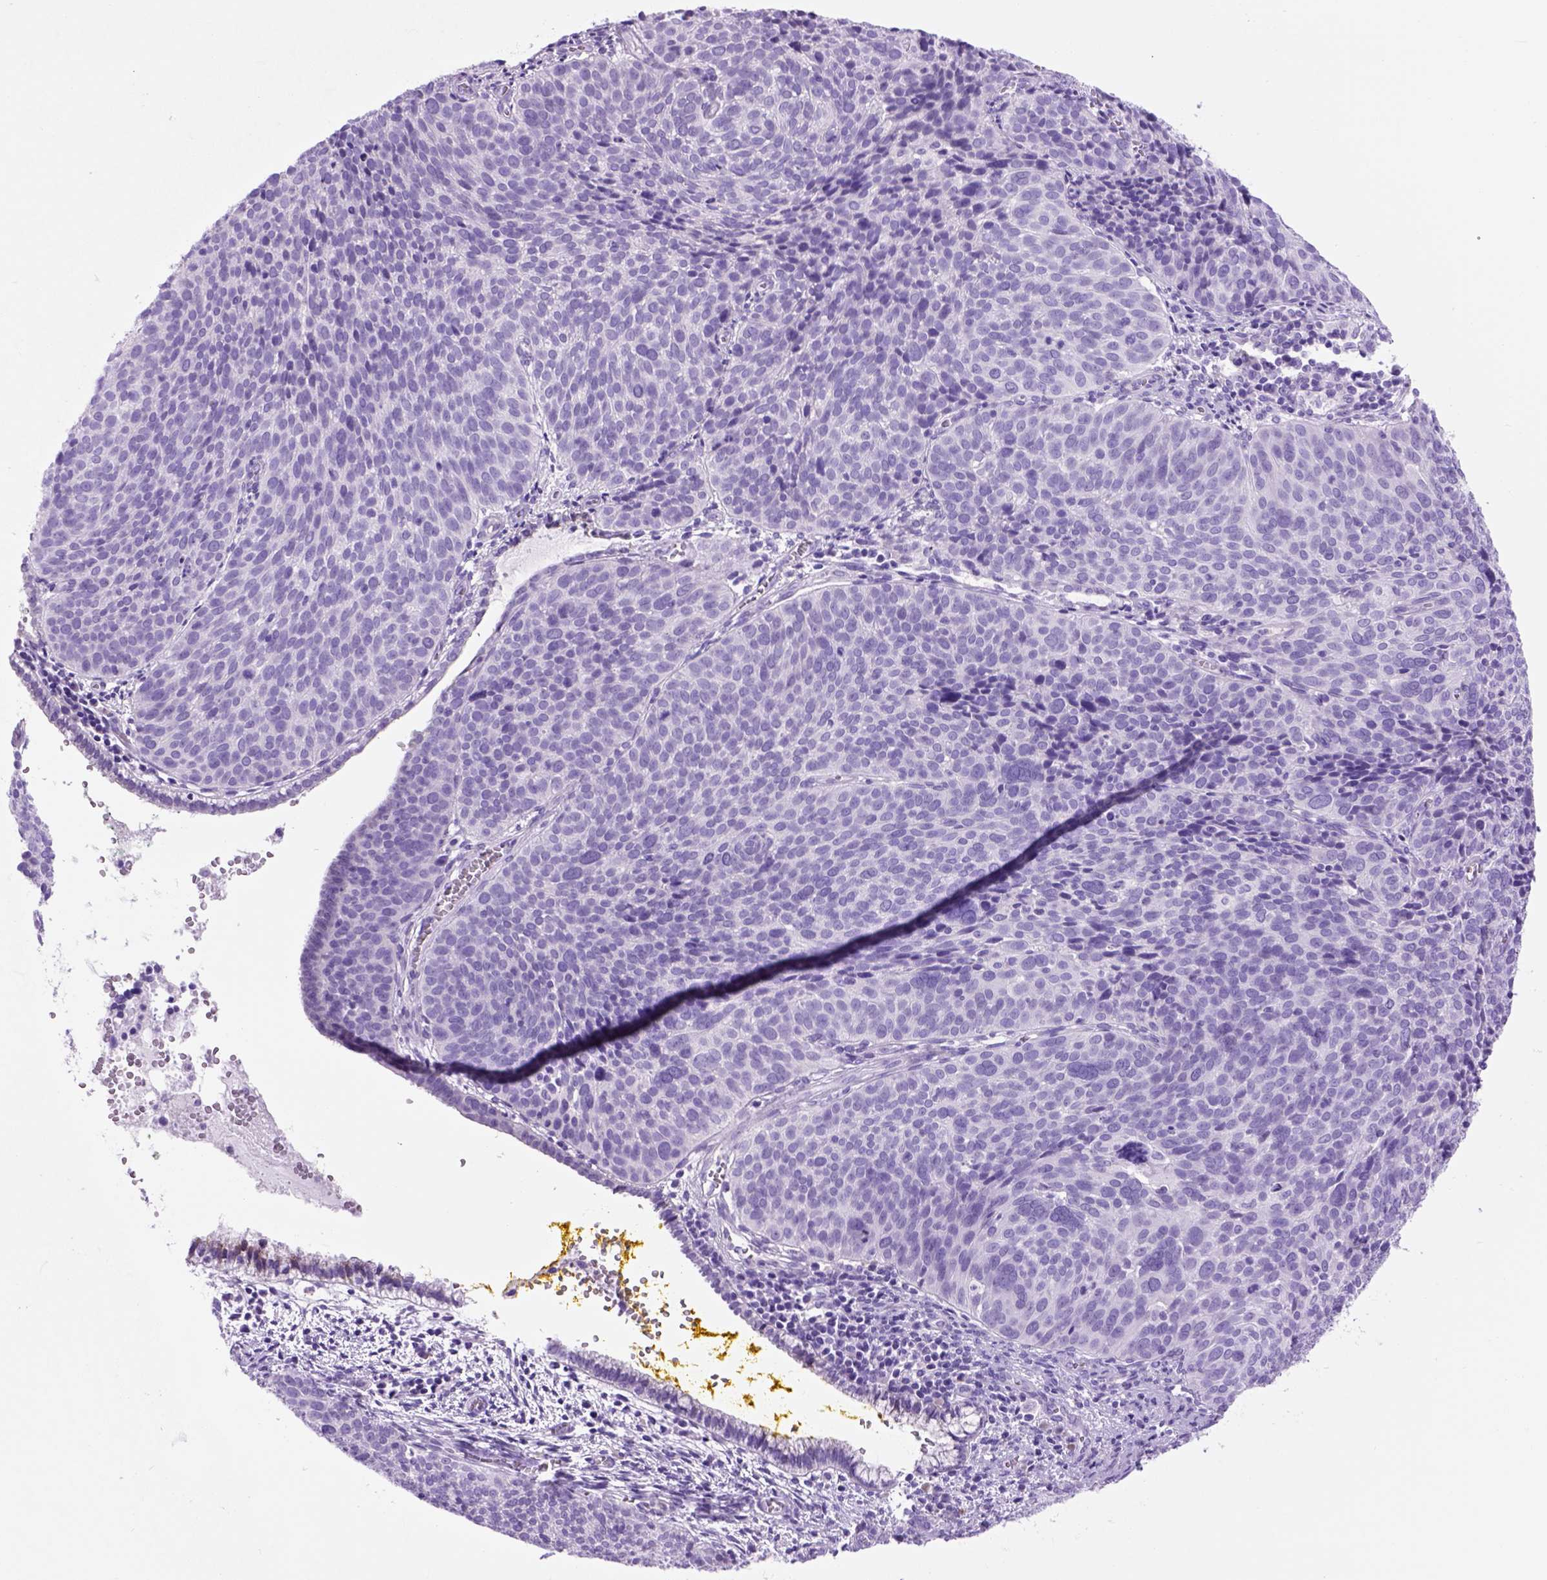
{"staining": {"intensity": "negative", "quantity": "none", "location": "none"}, "tissue": "cervical cancer", "cell_type": "Tumor cells", "image_type": "cancer", "snomed": [{"axis": "morphology", "description": "Squamous cell carcinoma, NOS"}, {"axis": "topography", "description": "Cervix"}], "caption": "The histopathology image displays no significant staining in tumor cells of cervical squamous cell carcinoma. (Brightfield microscopy of DAB (3,3'-diaminobenzidine) immunohistochemistry at high magnification).", "gene": "HHIPL2", "patient": {"sex": "female", "age": 39}}